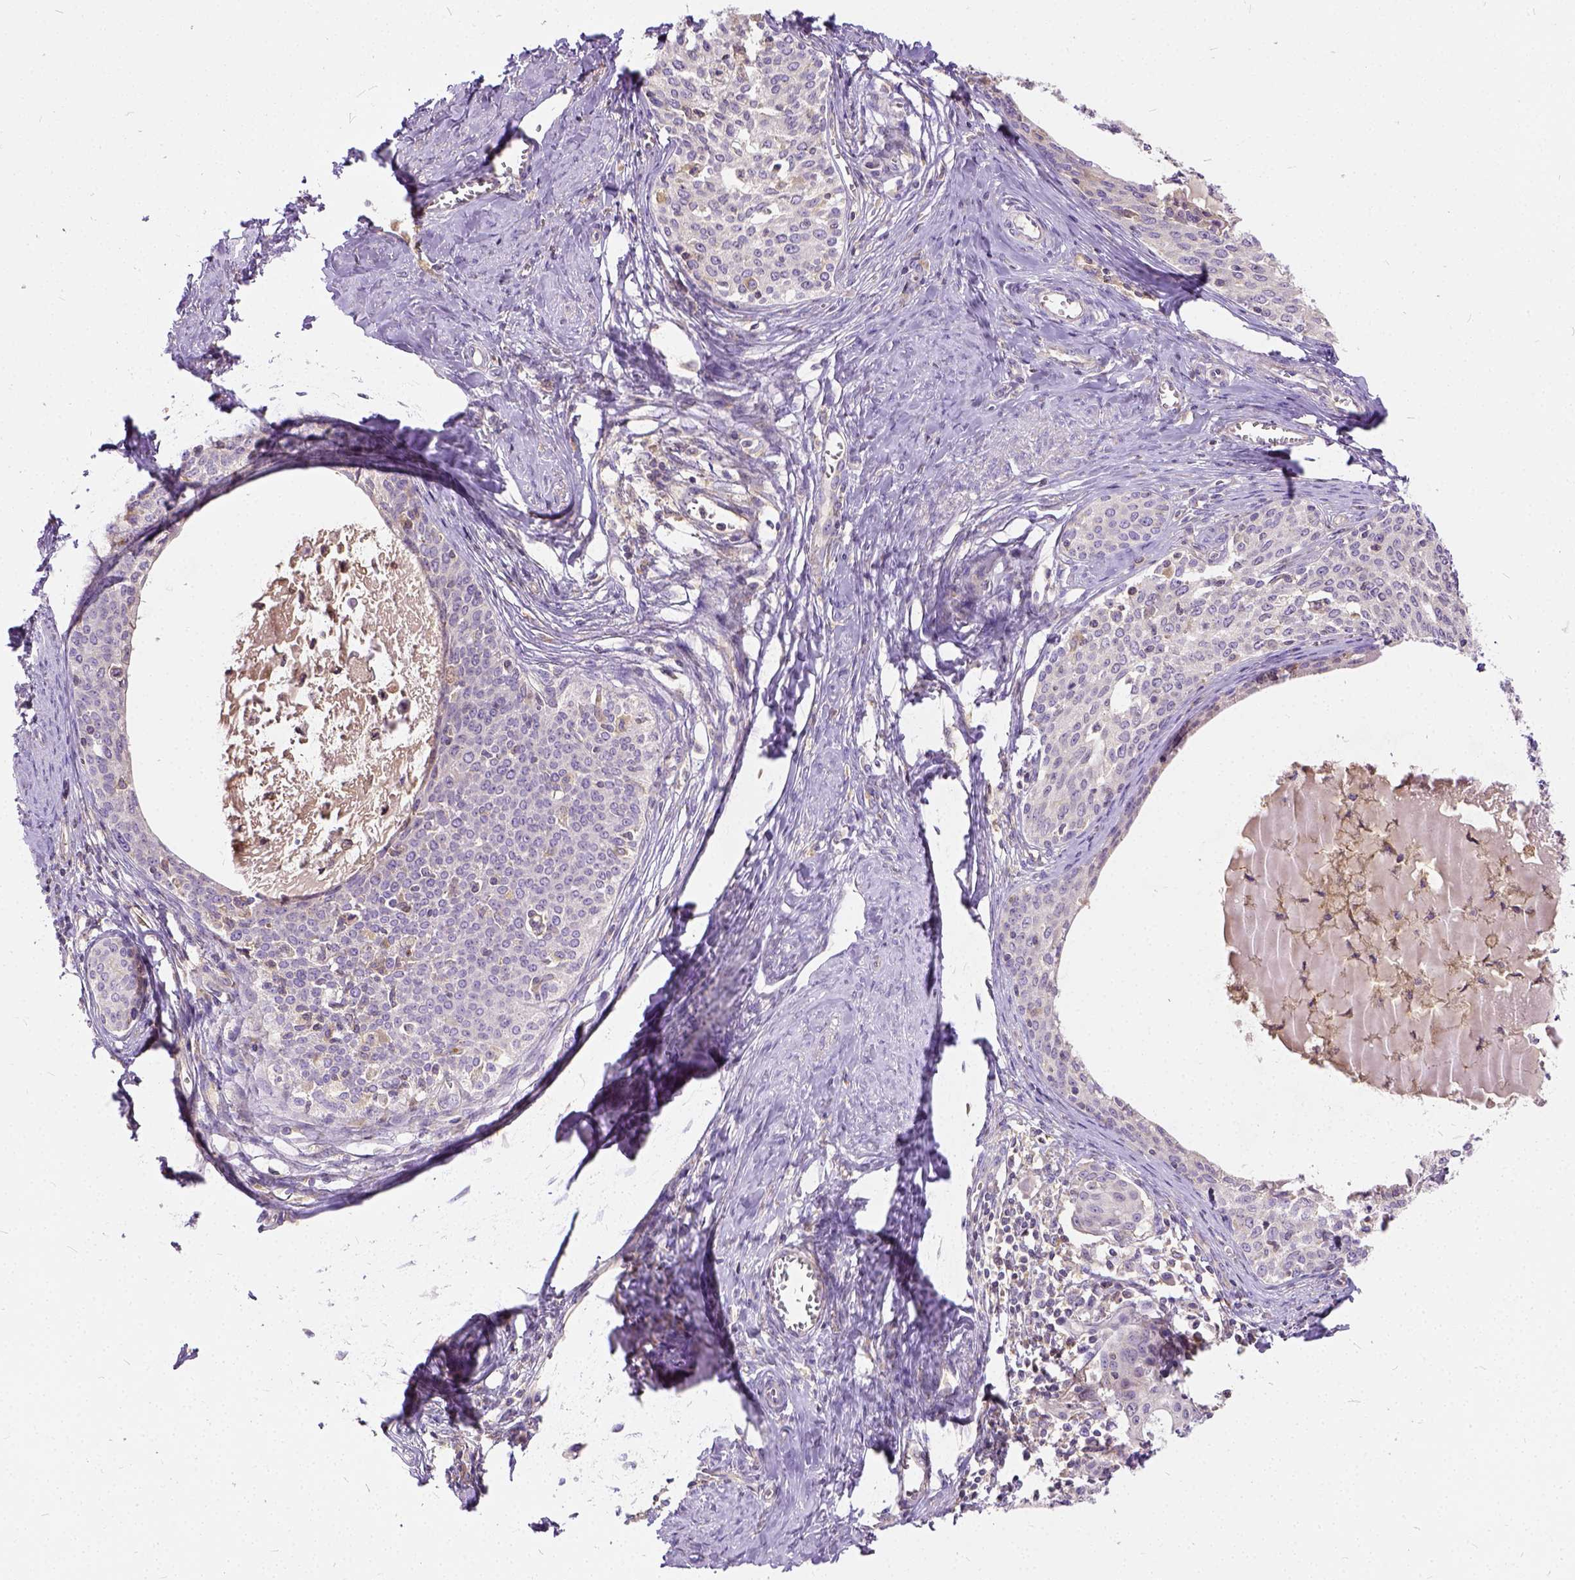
{"staining": {"intensity": "negative", "quantity": "none", "location": "none"}, "tissue": "cervical cancer", "cell_type": "Tumor cells", "image_type": "cancer", "snomed": [{"axis": "morphology", "description": "Squamous cell carcinoma, NOS"}, {"axis": "morphology", "description": "Adenocarcinoma, NOS"}, {"axis": "topography", "description": "Cervix"}], "caption": "A high-resolution micrograph shows immunohistochemistry (IHC) staining of cervical cancer (adenocarcinoma), which demonstrates no significant staining in tumor cells.", "gene": "CADM4", "patient": {"sex": "female", "age": 52}}